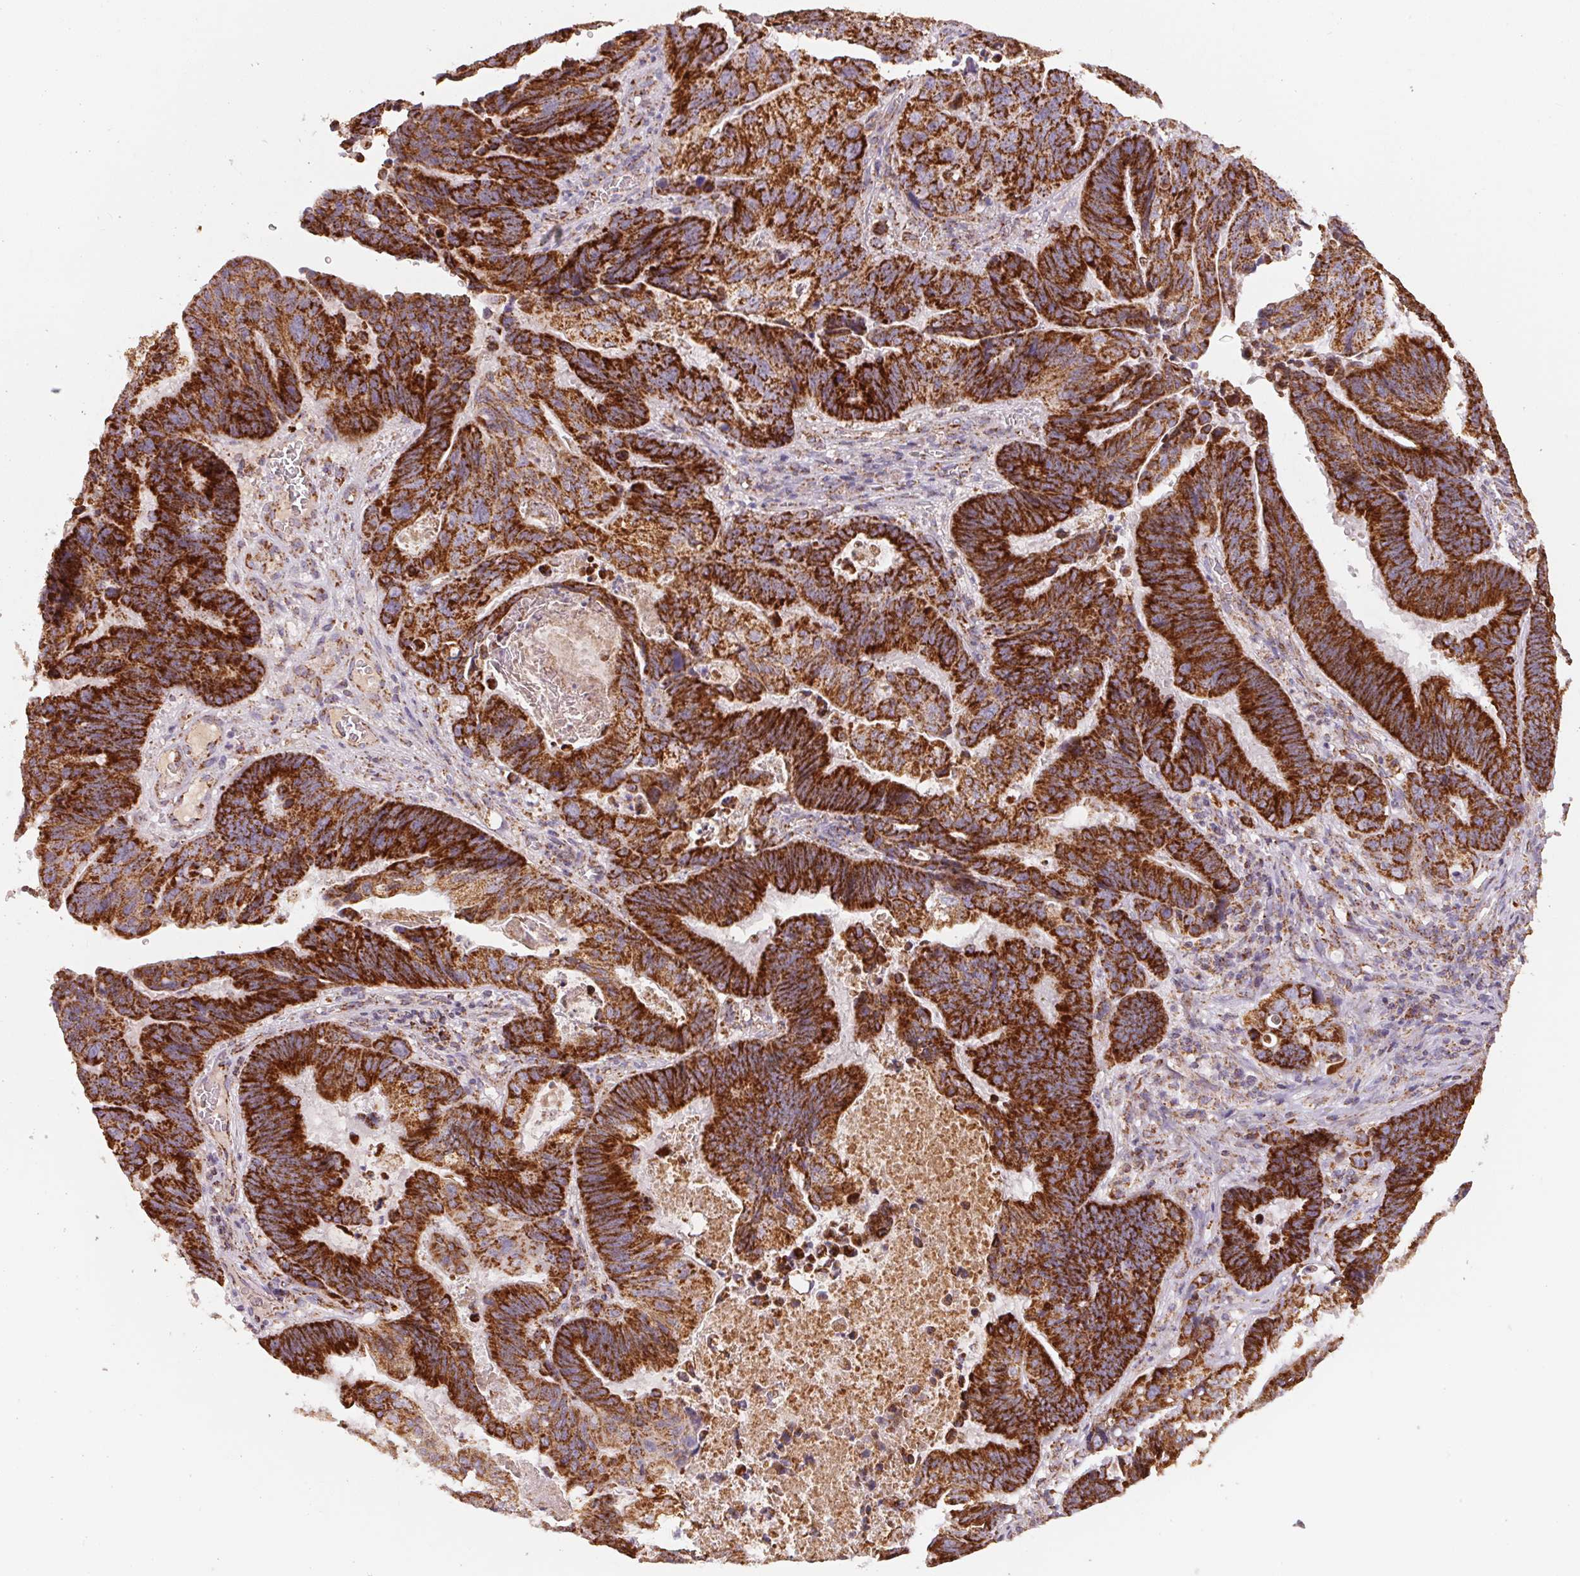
{"staining": {"intensity": "strong", "quantity": ">75%", "location": "cytoplasmic/membranous"}, "tissue": "lung cancer", "cell_type": "Tumor cells", "image_type": "cancer", "snomed": [{"axis": "morphology", "description": "Aneuploidy"}, {"axis": "morphology", "description": "Adenocarcinoma, NOS"}, {"axis": "morphology", "description": "Adenocarcinoma primary or metastatic"}, {"axis": "topography", "description": "Lung"}], "caption": "Lung adenocarcinoma primary or metastatic tissue reveals strong cytoplasmic/membranous expression in approximately >75% of tumor cells", "gene": "NDUFS2", "patient": {"sex": "female", "age": 75}}